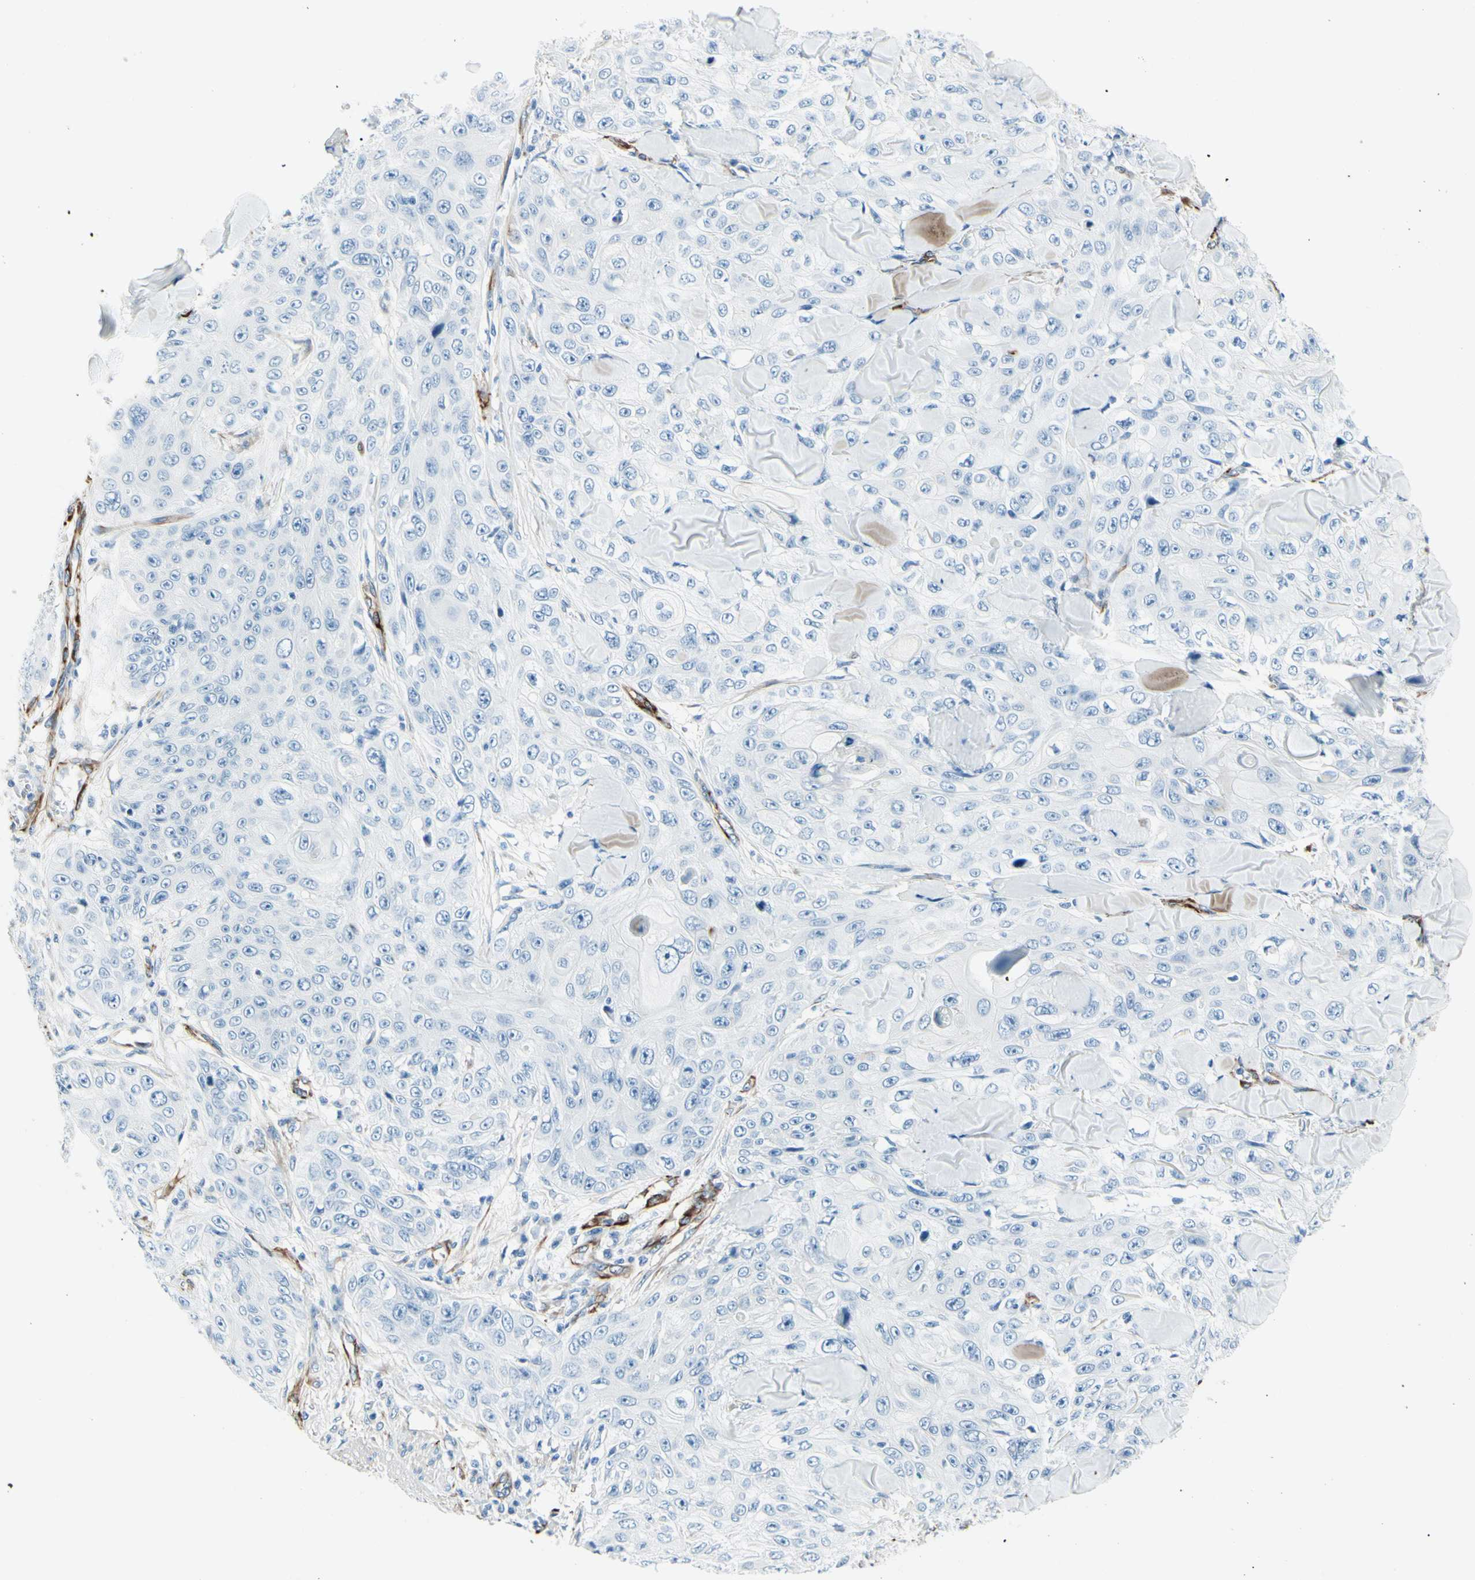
{"staining": {"intensity": "negative", "quantity": "none", "location": "none"}, "tissue": "skin cancer", "cell_type": "Tumor cells", "image_type": "cancer", "snomed": [{"axis": "morphology", "description": "Squamous cell carcinoma, NOS"}, {"axis": "topography", "description": "Skin"}], "caption": "An immunohistochemistry (IHC) image of skin squamous cell carcinoma is shown. There is no staining in tumor cells of skin squamous cell carcinoma. The staining was performed using DAB (3,3'-diaminobenzidine) to visualize the protein expression in brown, while the nuclei were stained in blue with hematoxylin (Magnification: 20x).", "gene": "PTH2R", "patient": {"sex": "male", "age": 86}}